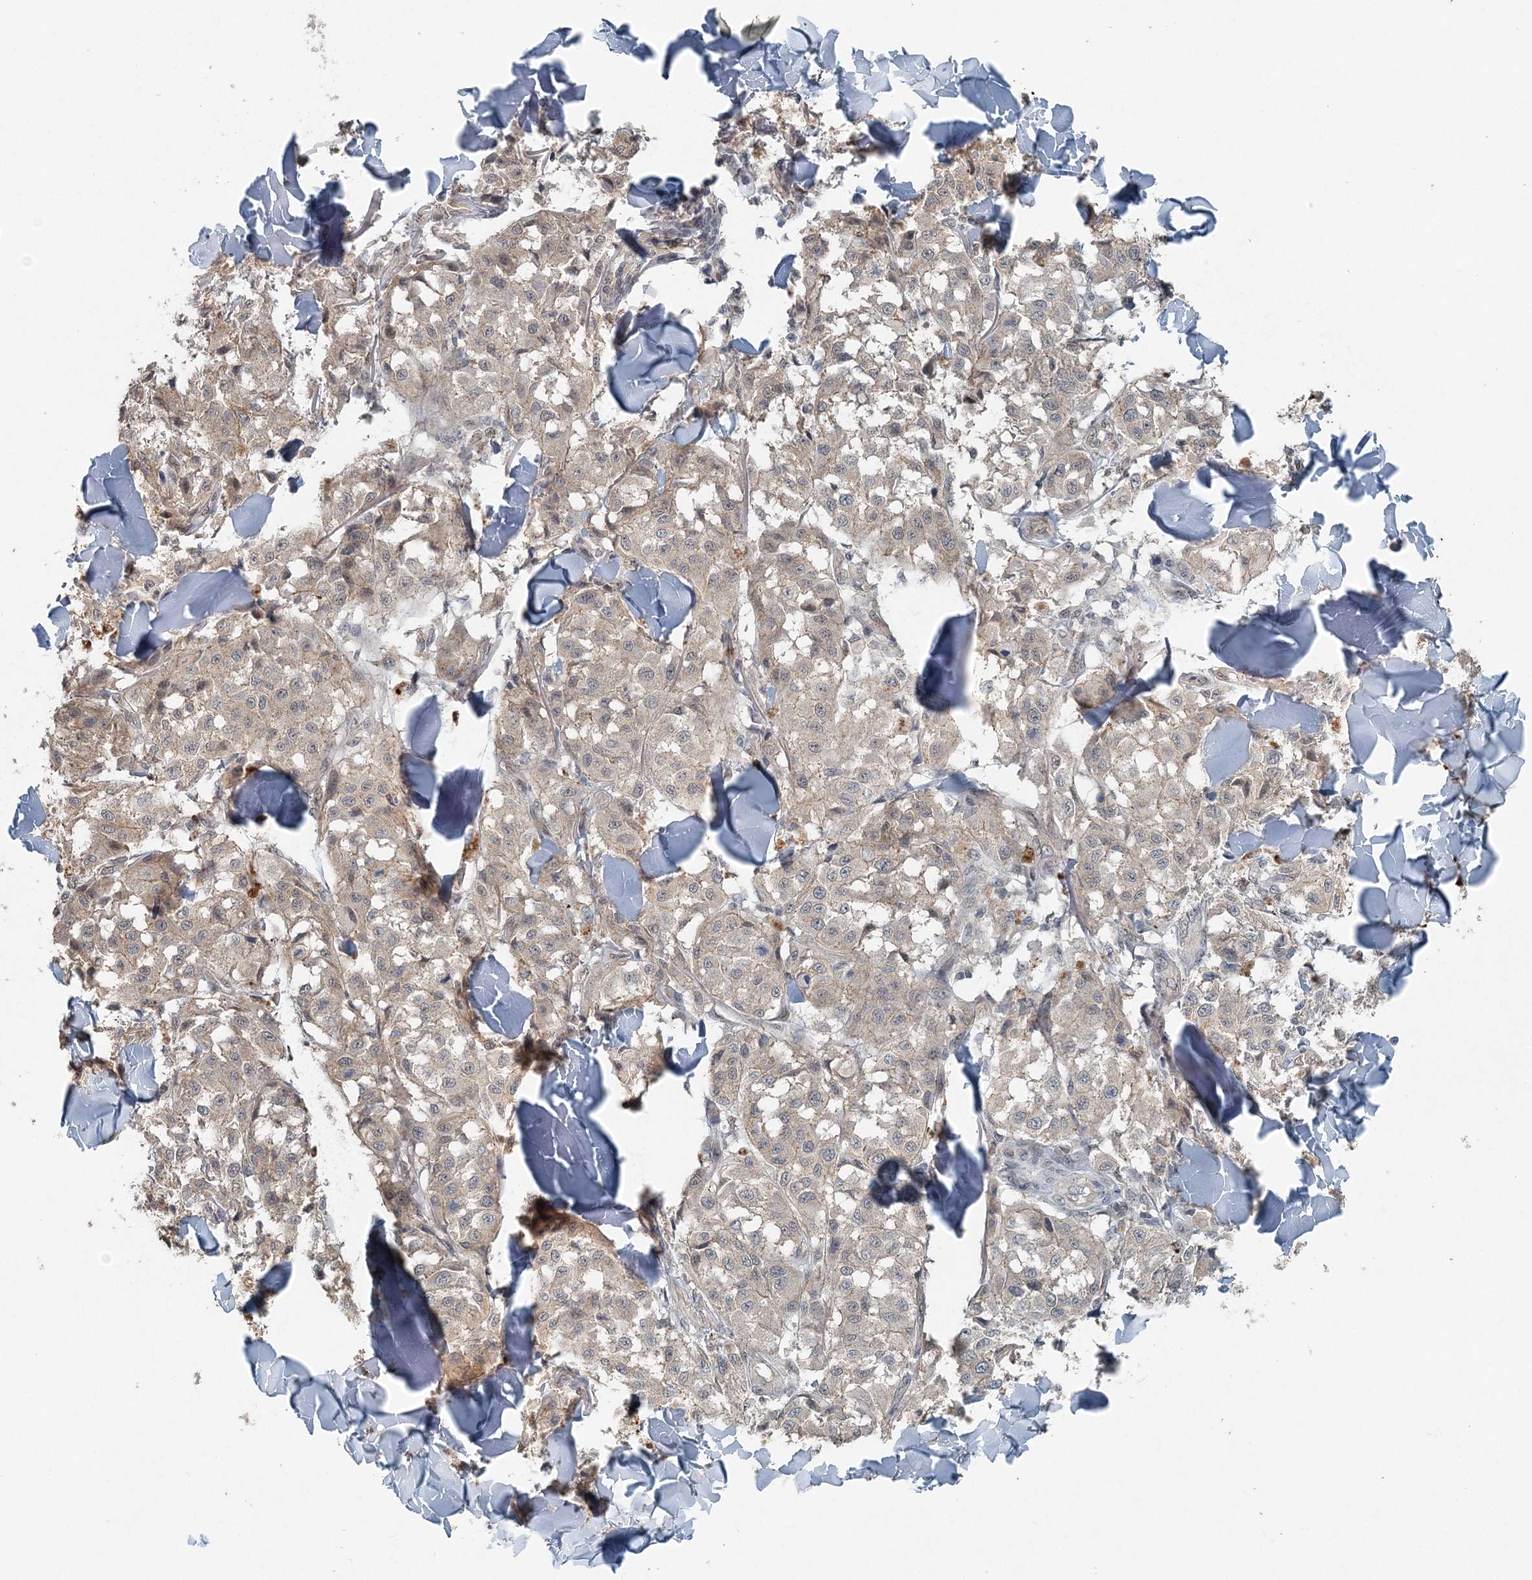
{"staining": {"intensity": "weak", "quantity": "<25%", "location": "cytoplasmic/membranous"}, "tissue": "melanoma", "cell_type": "Tumor cells", "image_type": "cancer", "snomed": [{"axis": "morphology", "description": "Malignant melanoma, NOS"}, {"axis": "topography", "description": "Skin"}], "caption": "DAB (3,3'-diaminobenzidine) immunohistochemical staining of malignant melanoma demonstrates no significant positivity in tumor cells.", "gene": "VSIG2", "patient": {"sex": "female", "age": 64}}